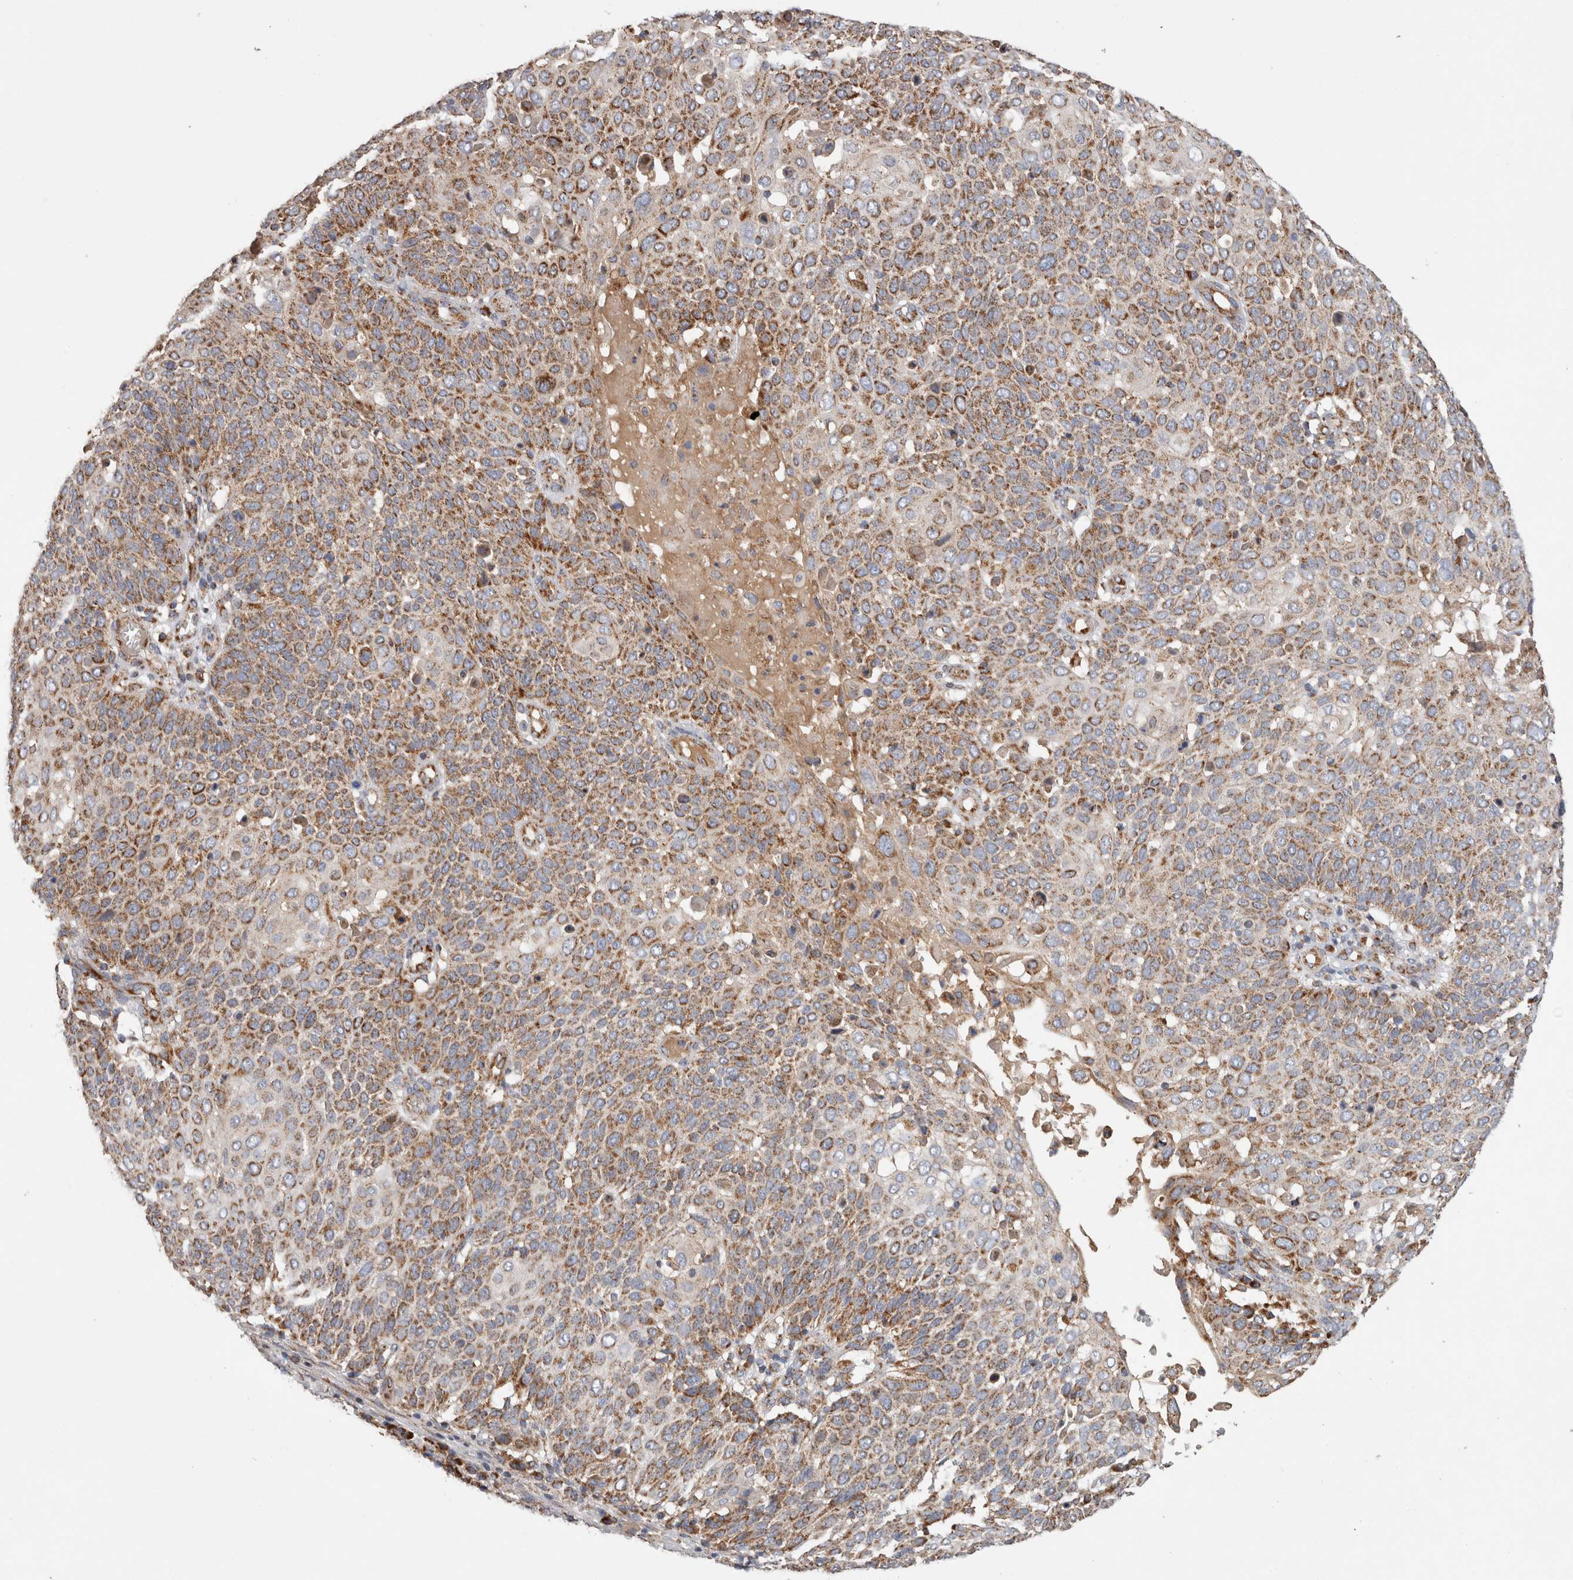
{"staining": {"intensity": "moderate", "quantity": ">75%", "location": "cytoplasmic/membranous"}, "tissue": "cervical cancer", "cell_type": "Tumor cells", "image_type": "cancer", "snomed": [{"axis": "morphology", "description": "Squamous cell carcinoma, NOS"}, {"axis": "topography", "description": "Cervix"}], "caption": "The photomicrograph demonstrates immunohistochemical staining of cervical cancer. There is moderate cytoplasmic/membranous expression is present in approximately >75% of tumor cells. (DAB IHC, brown staining for protein, blue staining for nuclei).", "gene": "IARS2", "patient": {"sex": "female", "age": 74}}